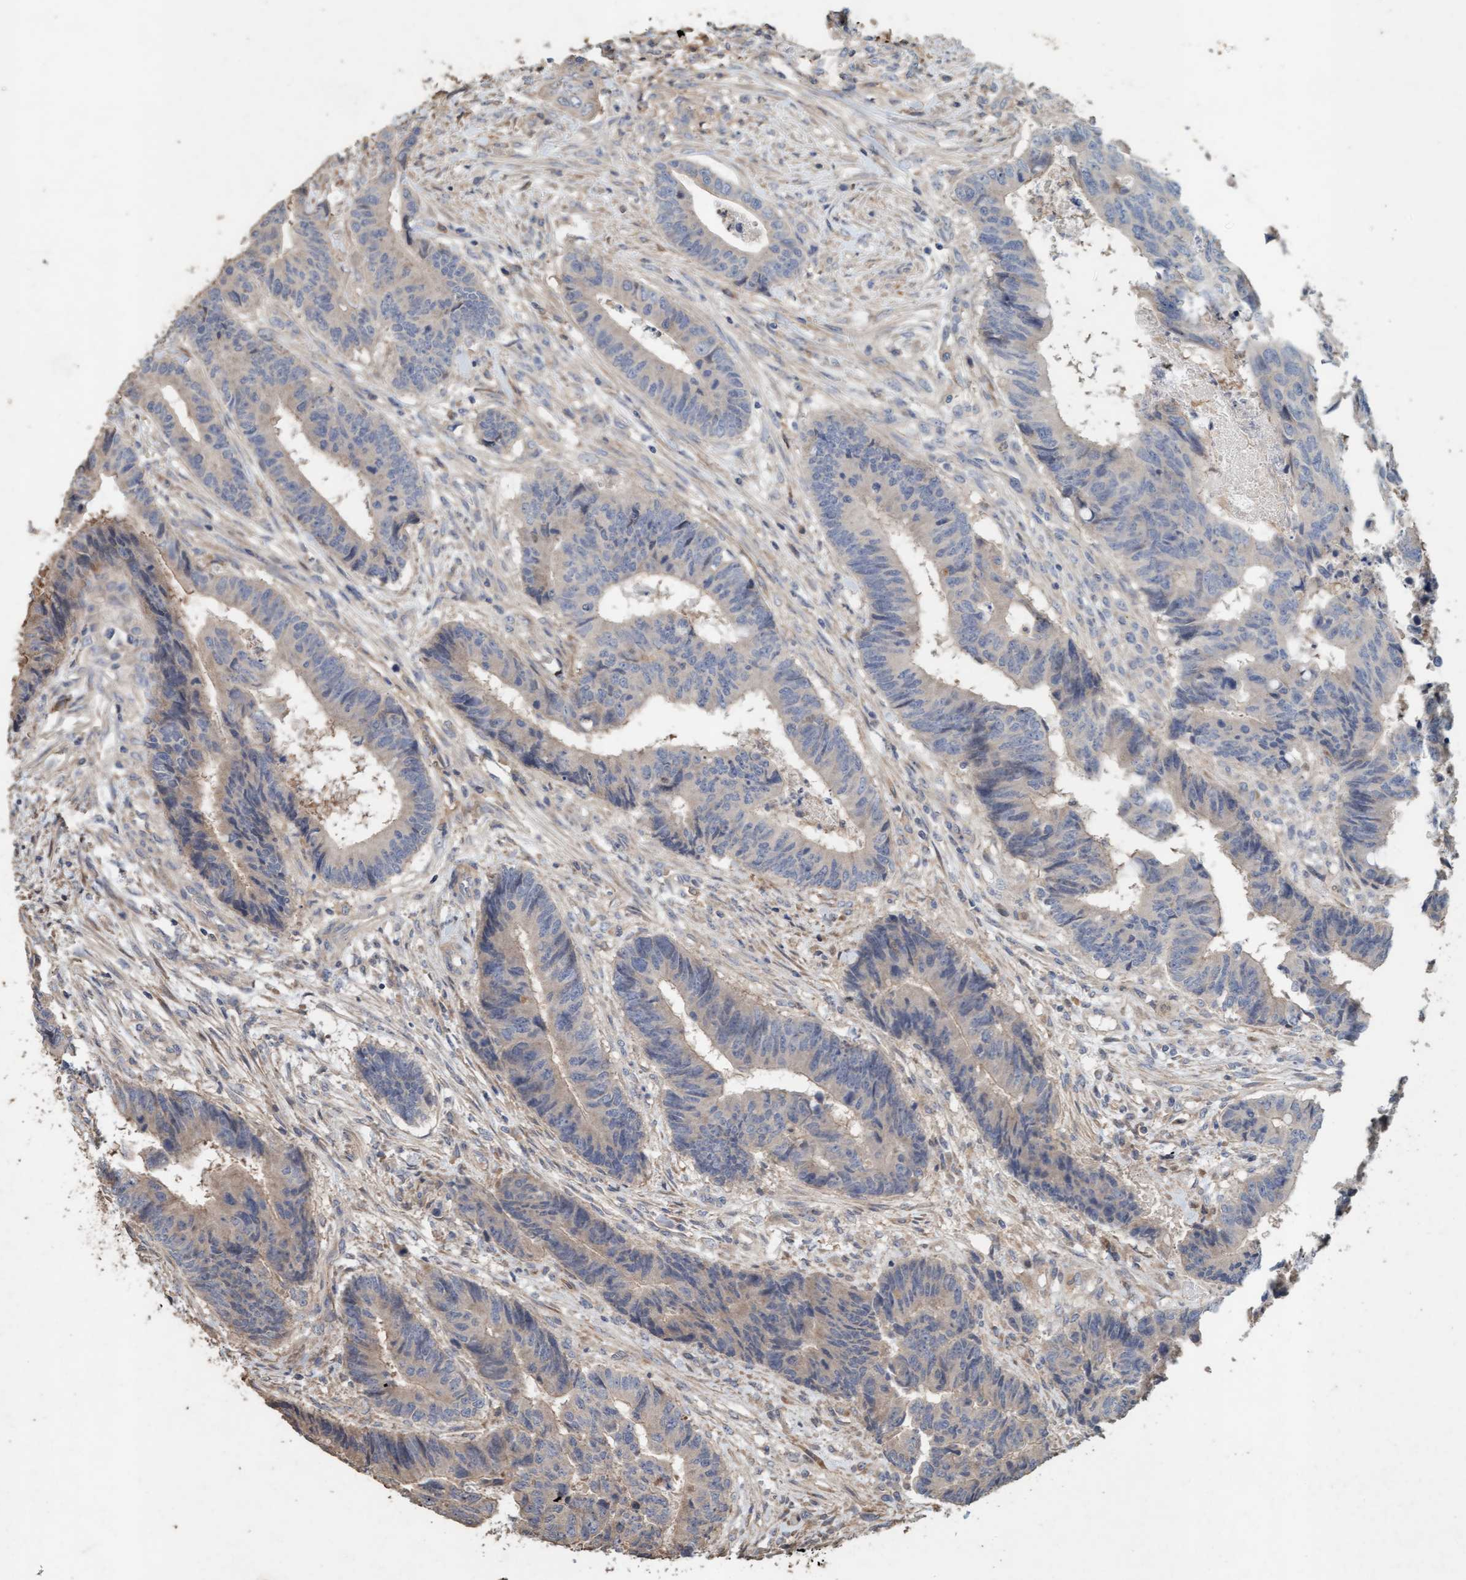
{"staining": {"intensity": "weak", "quantity": "<25%", "location": "cytoplasmic/membranous"}, "tissue": "colorectal cancer", "cell_type": "Tumor cells", "image_type": "cancer", "snomed": [{"axis": "morphology", "description": "Adenocarcinoma, NOS"}, {"axis": "topography", "description": "Rectum"}], "caption": "An immunohistochemistry (IHC) photomicrograph of colorectal cancer (adenocarcinoma) is shown. There is no staining in tumor cells of colorectal cancer (adenocarcinoma).", "gene": "LONRF1", "patient": {"sex": "male", "age": 84}}